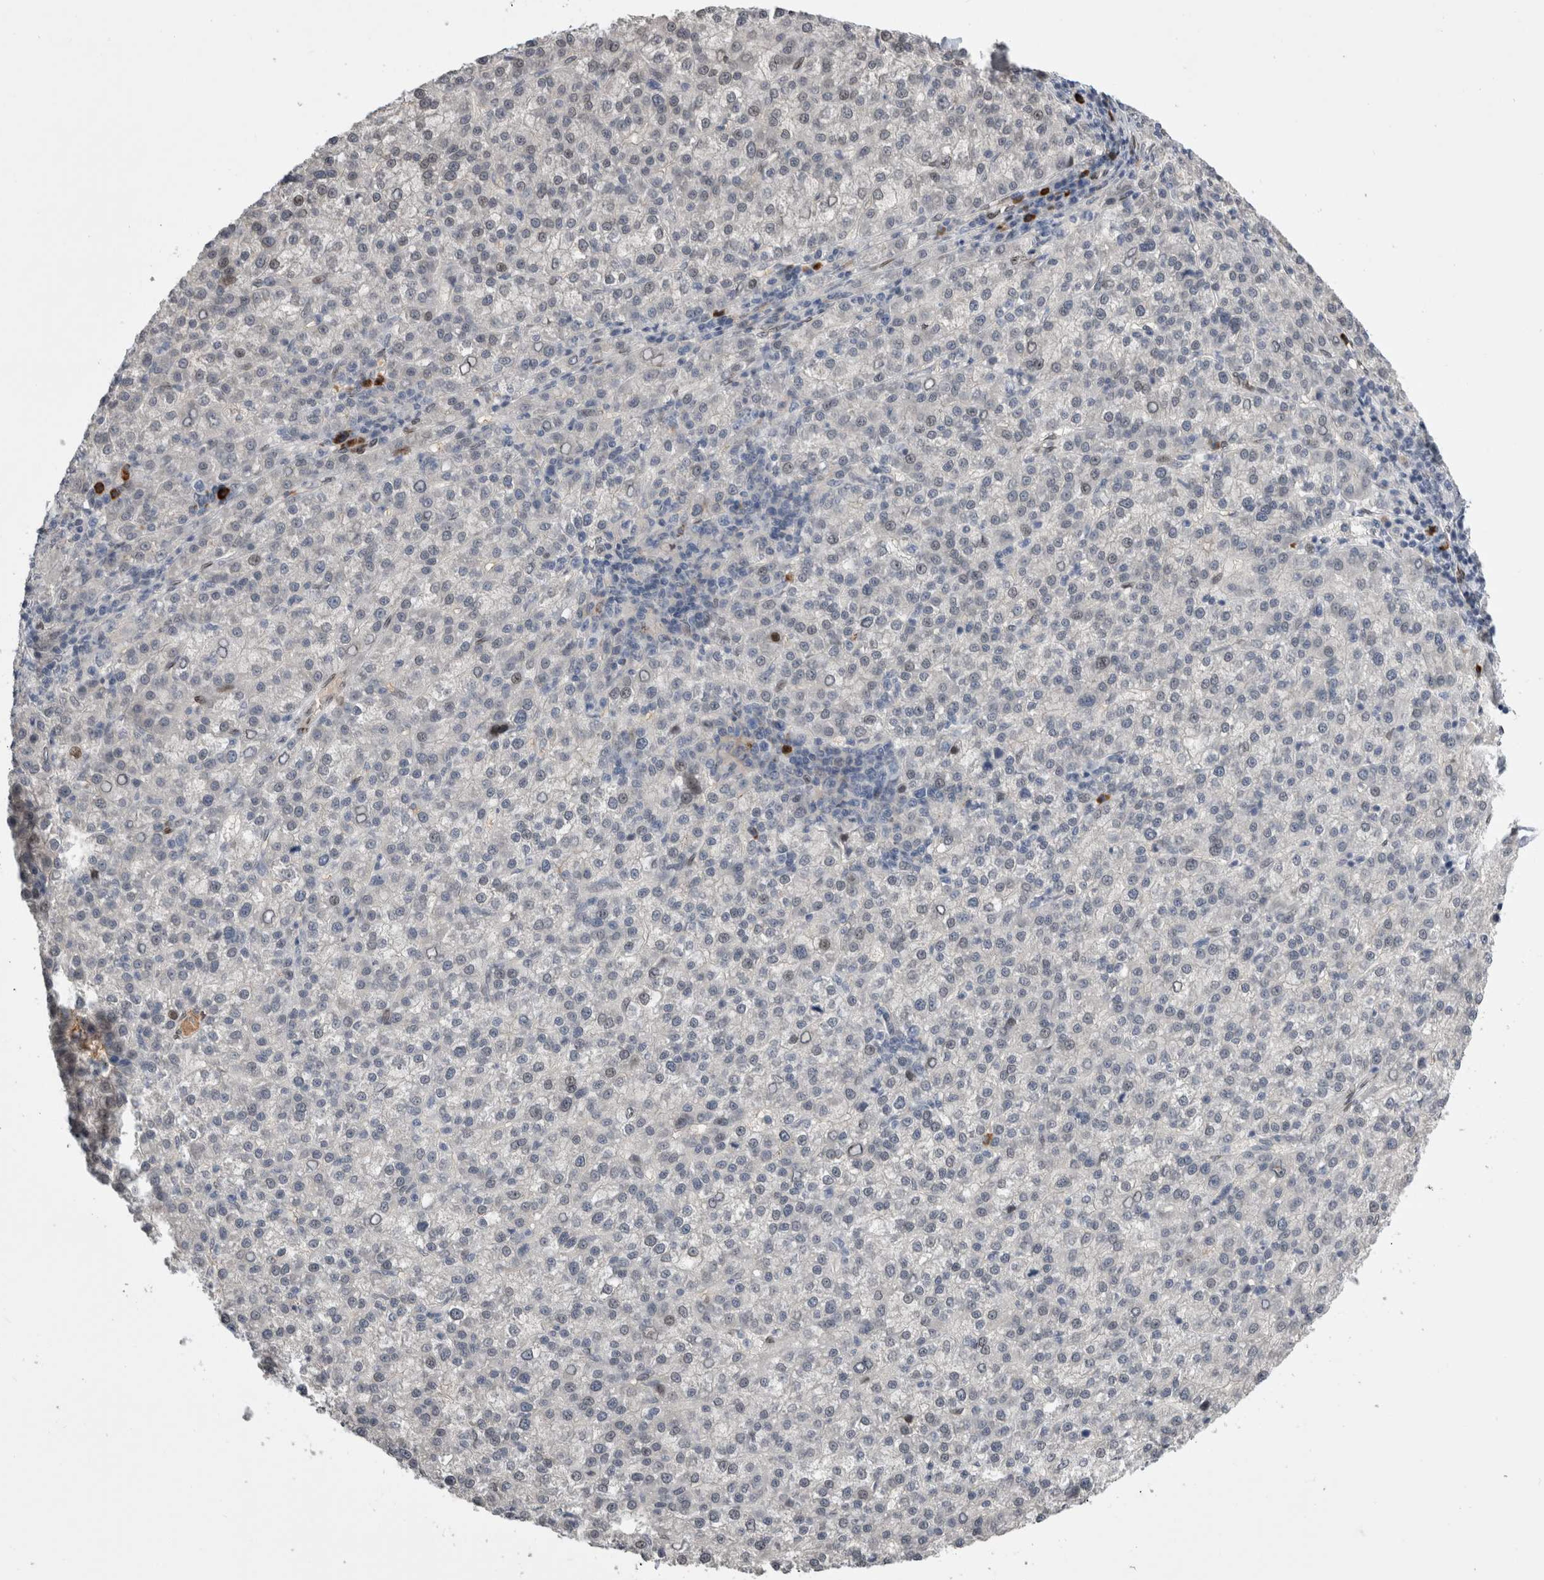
{"staining": {"intensity": "negative", "quantity": "none", "location": "none"}, "tissue": "liver cancer", "cell_type": "Tumor cells", "image_type": "cancer", "snomed": [{"axis": "morphology", "description": "Carcinoma, Hepatocellular, NOS"}, {"axis": "topography", "description": "Liver"}], "caption": "Tumor cells are negative for protein expression in human liver hepatocellular carcinoma. (Immunohistochemistry, brightfield microscopy, high magnification).", "gene": "DMTN", "patient": {"sex": "female", "age": 58}}